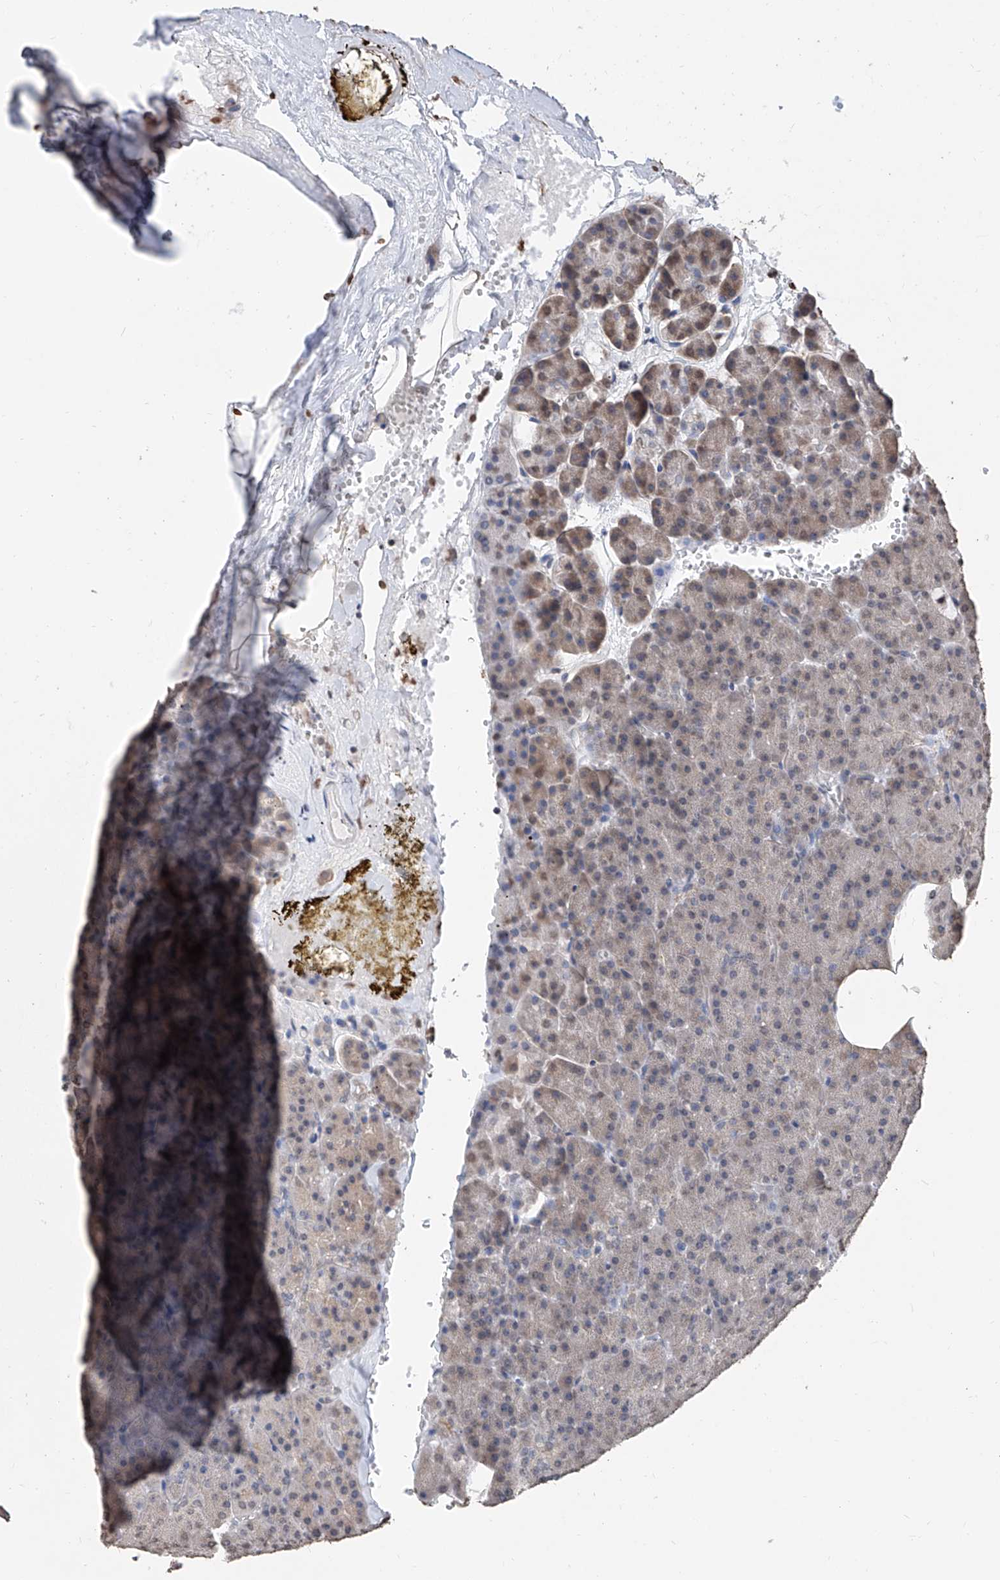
{"staining": {"intensity": "weak", "quantity": "<25%", "location": "cytoplasmic/membranous"}, "tissue": "pancreas", "cell_type": "Exocrine glandular cells", "image_type": "normal", "snomed": [{"axis": "morphology", "description": "Normal tissue, NOS"}, {"axis": "morphology", "description": "Carcinoid, malignant, NOS"}, {"axis": "topography", "description": "Pancreas"}], "caption": "Protein analysis of normal pancreas displays no significant positivity in exocrine glandular cells.", "gene": "RP9", "patient": {"sex": "female", "age": 35}}